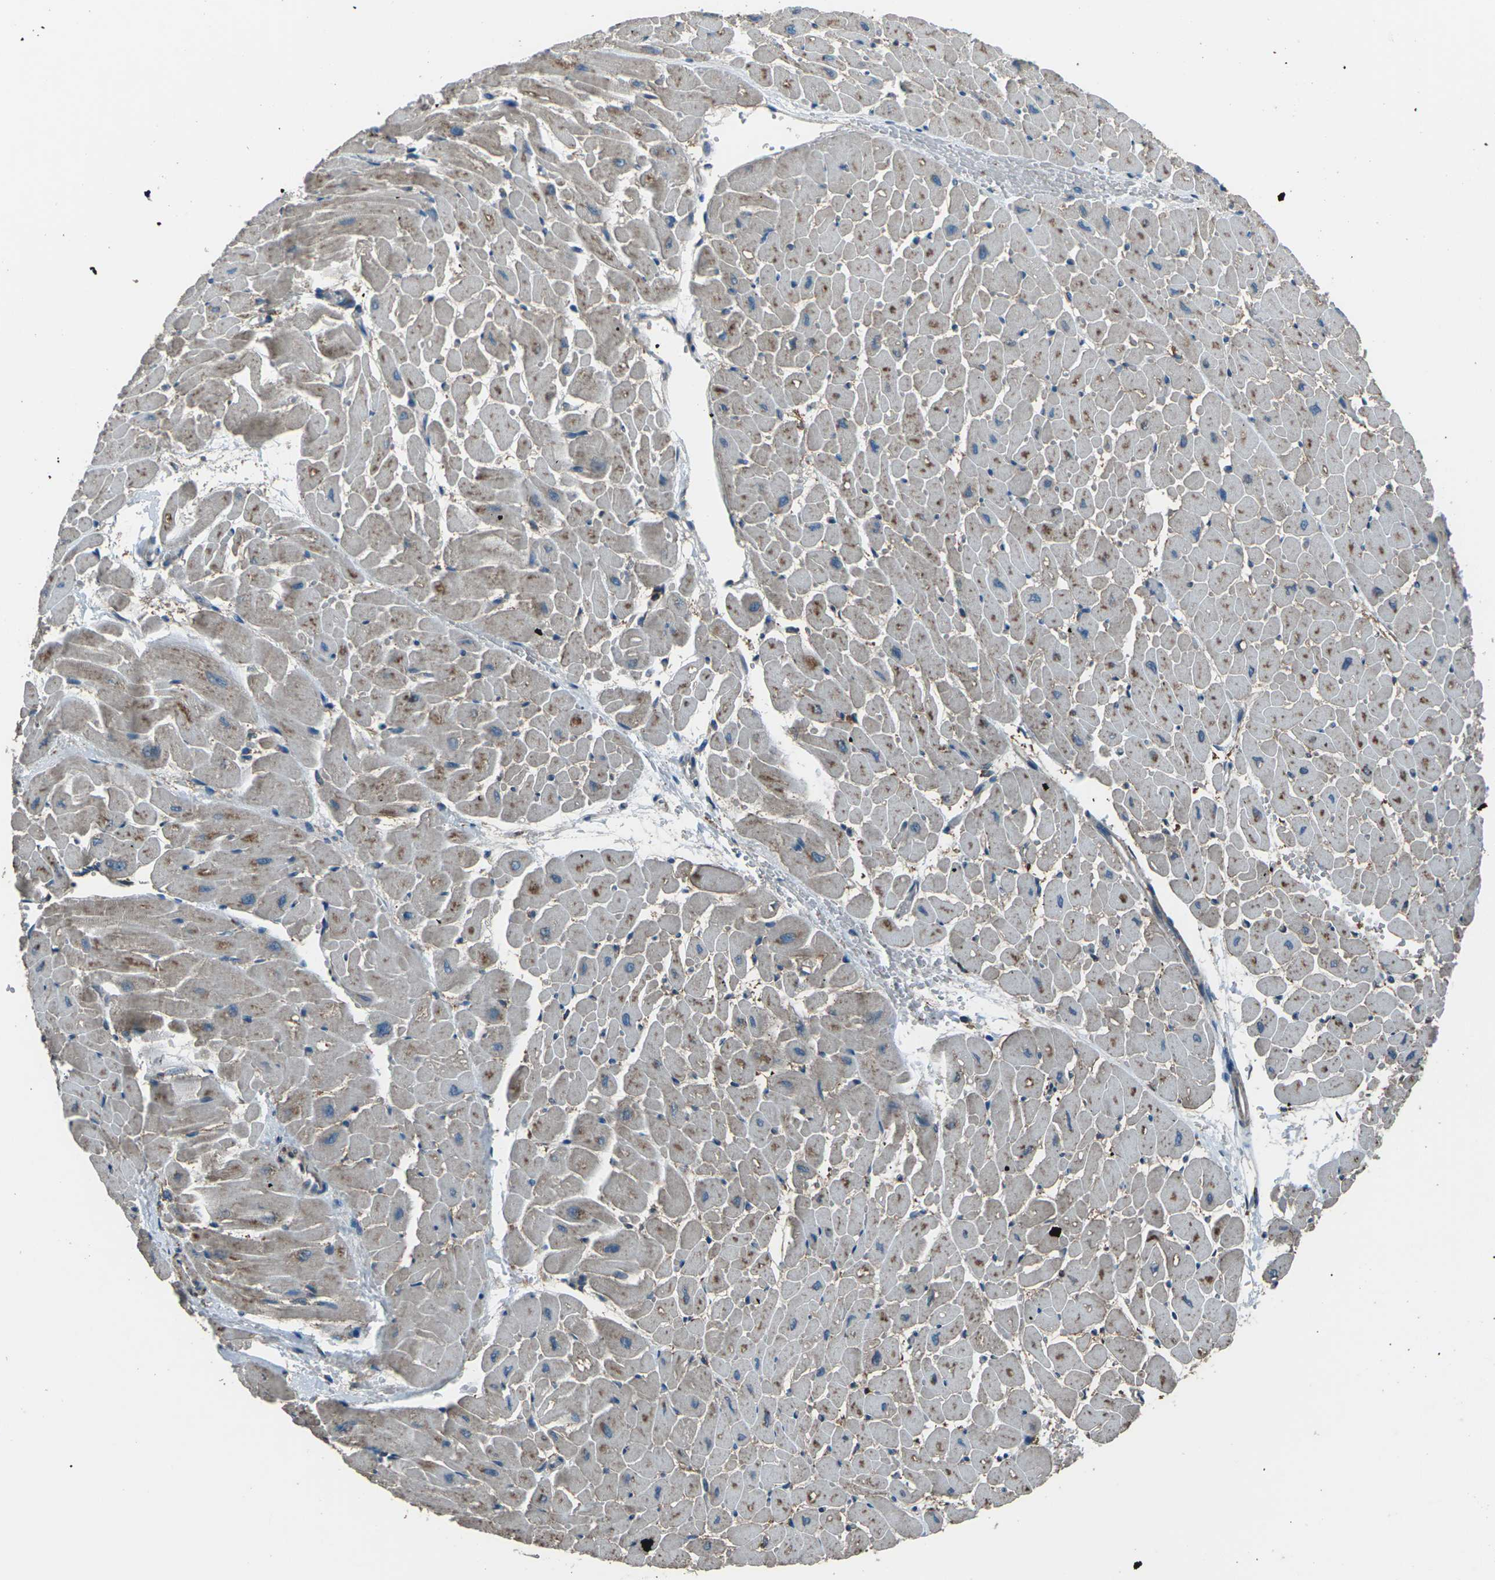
{"staining": {"intensity": "moderate", "quantity": ">75%", "location": "cytoplasmic/membranous"}, "tissue": "heart muscle", "cell_type": "Cardiomyocytes", "image_type": "normal", "snomed": [{"axis": "morphology", "description": "Normal tissue, NOS"}, {"axis": "topography", "description": "Heart"}], "caption": "An immunohistochemistry micrograph of benign tissue is shown. Protein staining in brown highlights moderate cytoplasmic/membranous positivity in heart muscle within cardiomyocytes.", "gene": "CMTM4", "patient": {"sex": "male", "age": 45}}